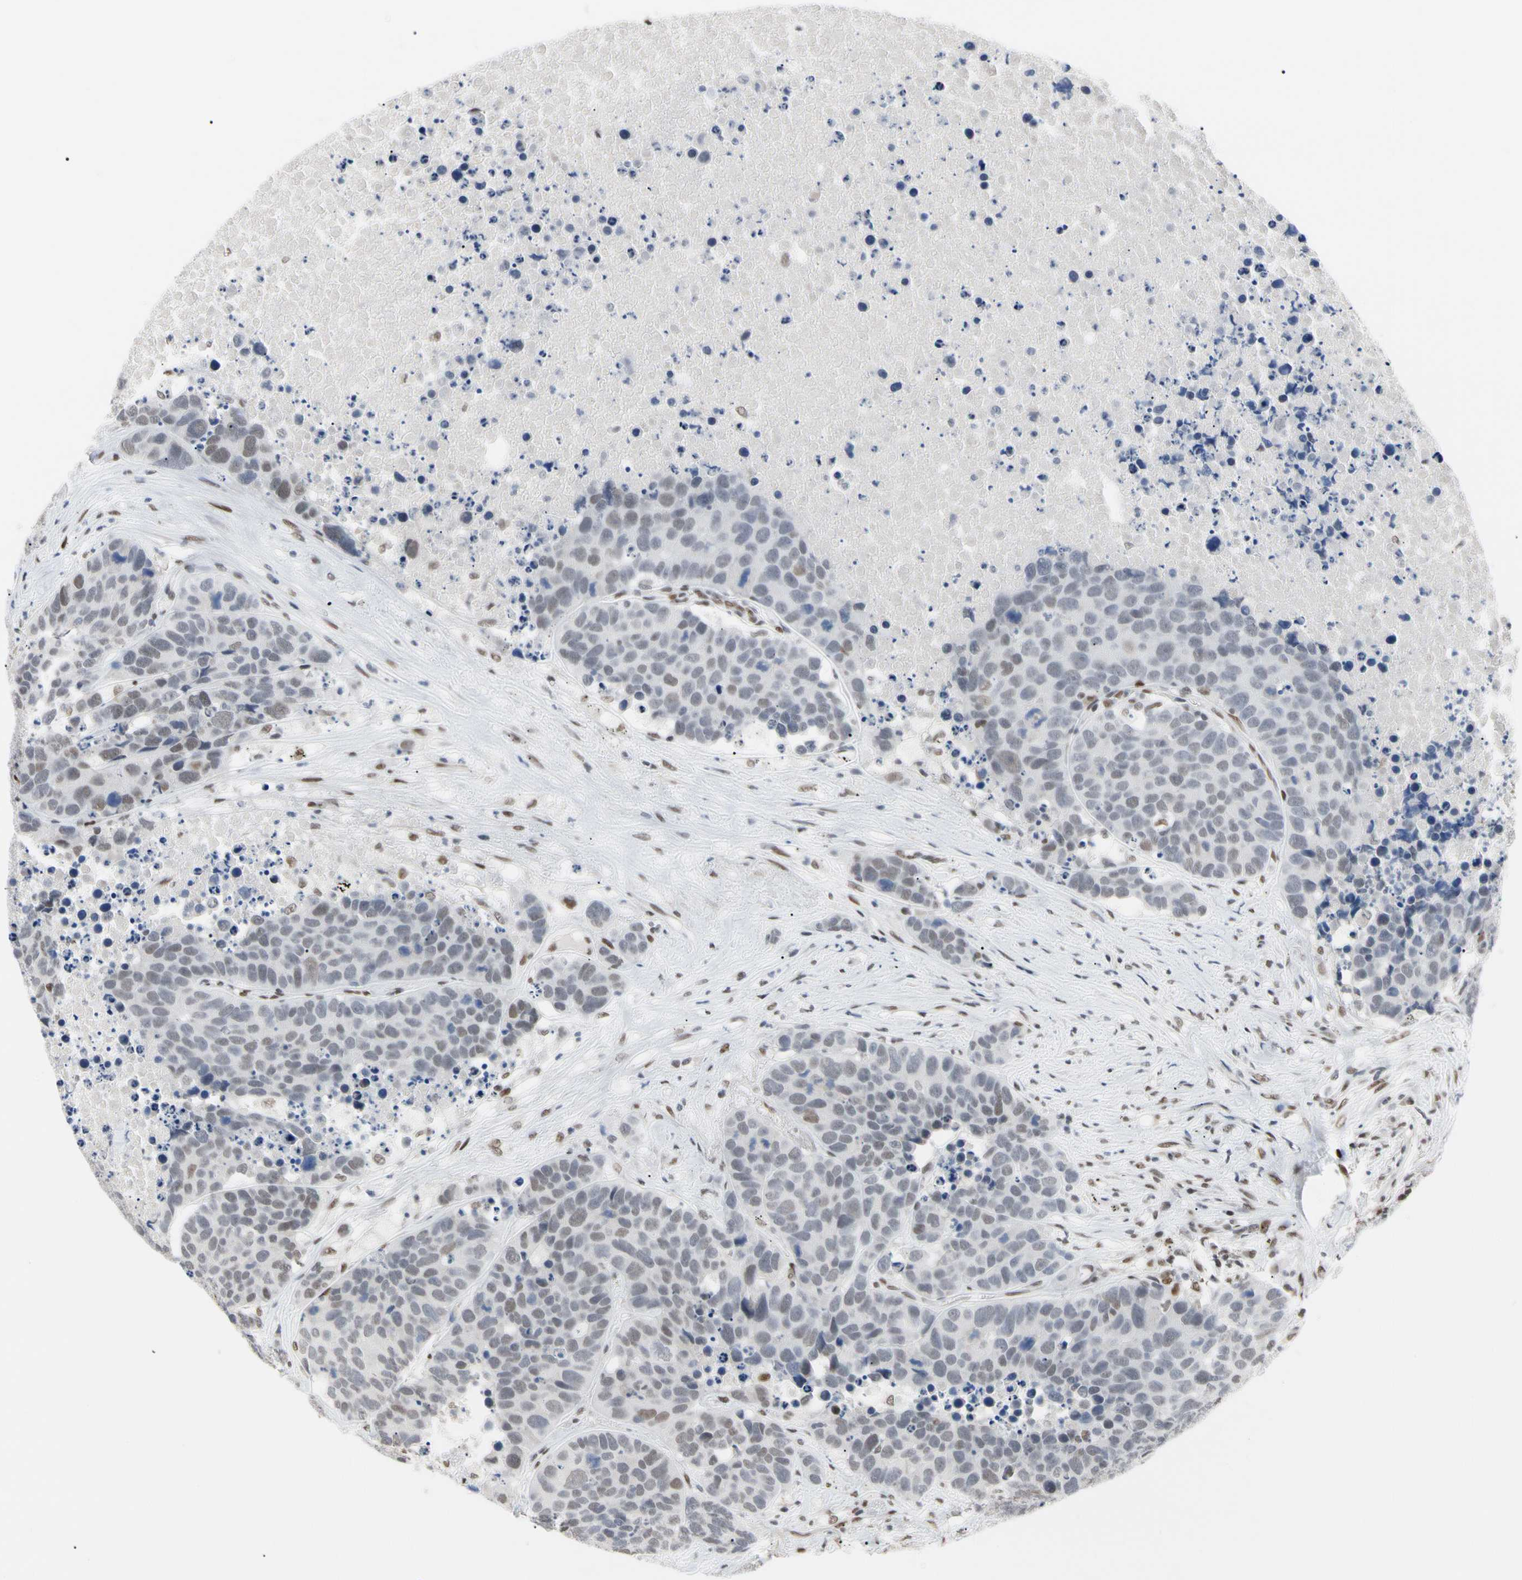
{"staining": {"intensity": "weak", "quantity": "<25%", "location": "nuclear"}, "tissue": "carcinoid", "cell_type": "Tumor cells", "image_type": "cancer", "snomed": [{"axis": "morphology", "description": "Carcinoid, malignant, NOS"}, {"axis": "topography", "description": "Lung"}], "caption": "Immunohistochemical staining of human carcinoid shows no significant expression in tumor cells.", "gene": "FAM98B", "patient": {"sex": "male", "age": 60}}